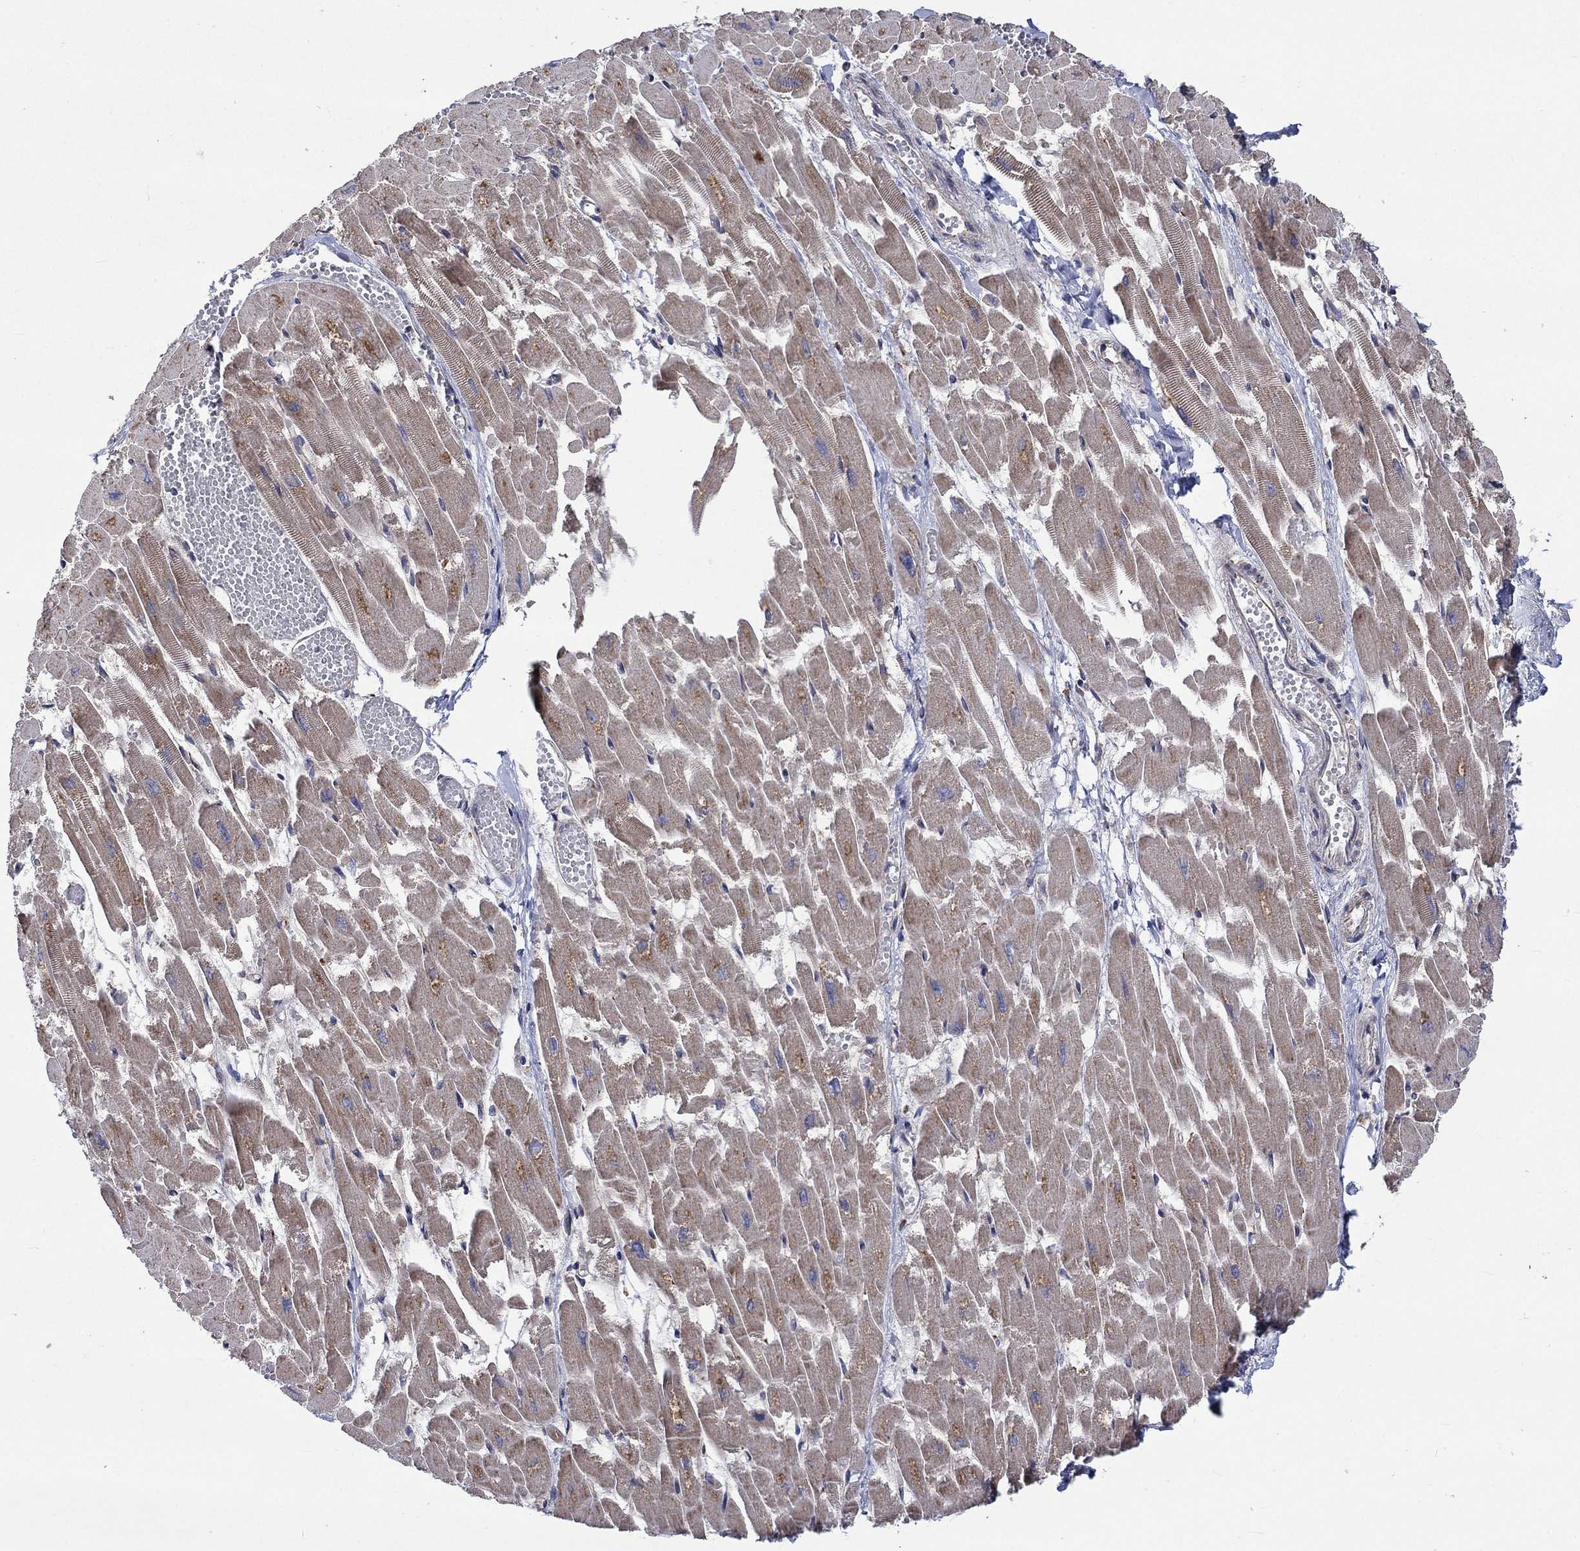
{"staining": {"intensity": "moderate", "quantity": "25%-75%", "location": "cytoplasmic/membranous"}, "tissue": "heart muscle", "cell_type": "Cardiomyocytes", "image_type": "normal", "snomed": [{"axis": "morphology", "description": "Normal tissue, NOS"}, {"axis": "topography", "description": "Heart"}], "caption": "A micrograph of human heart muscle stained for a protein exhibits moderate cytoplasmic/membranous brown staining in cardiomyocytes.", "gene": "RPLP0", "patient": {"sex": "female", "age": 52}}